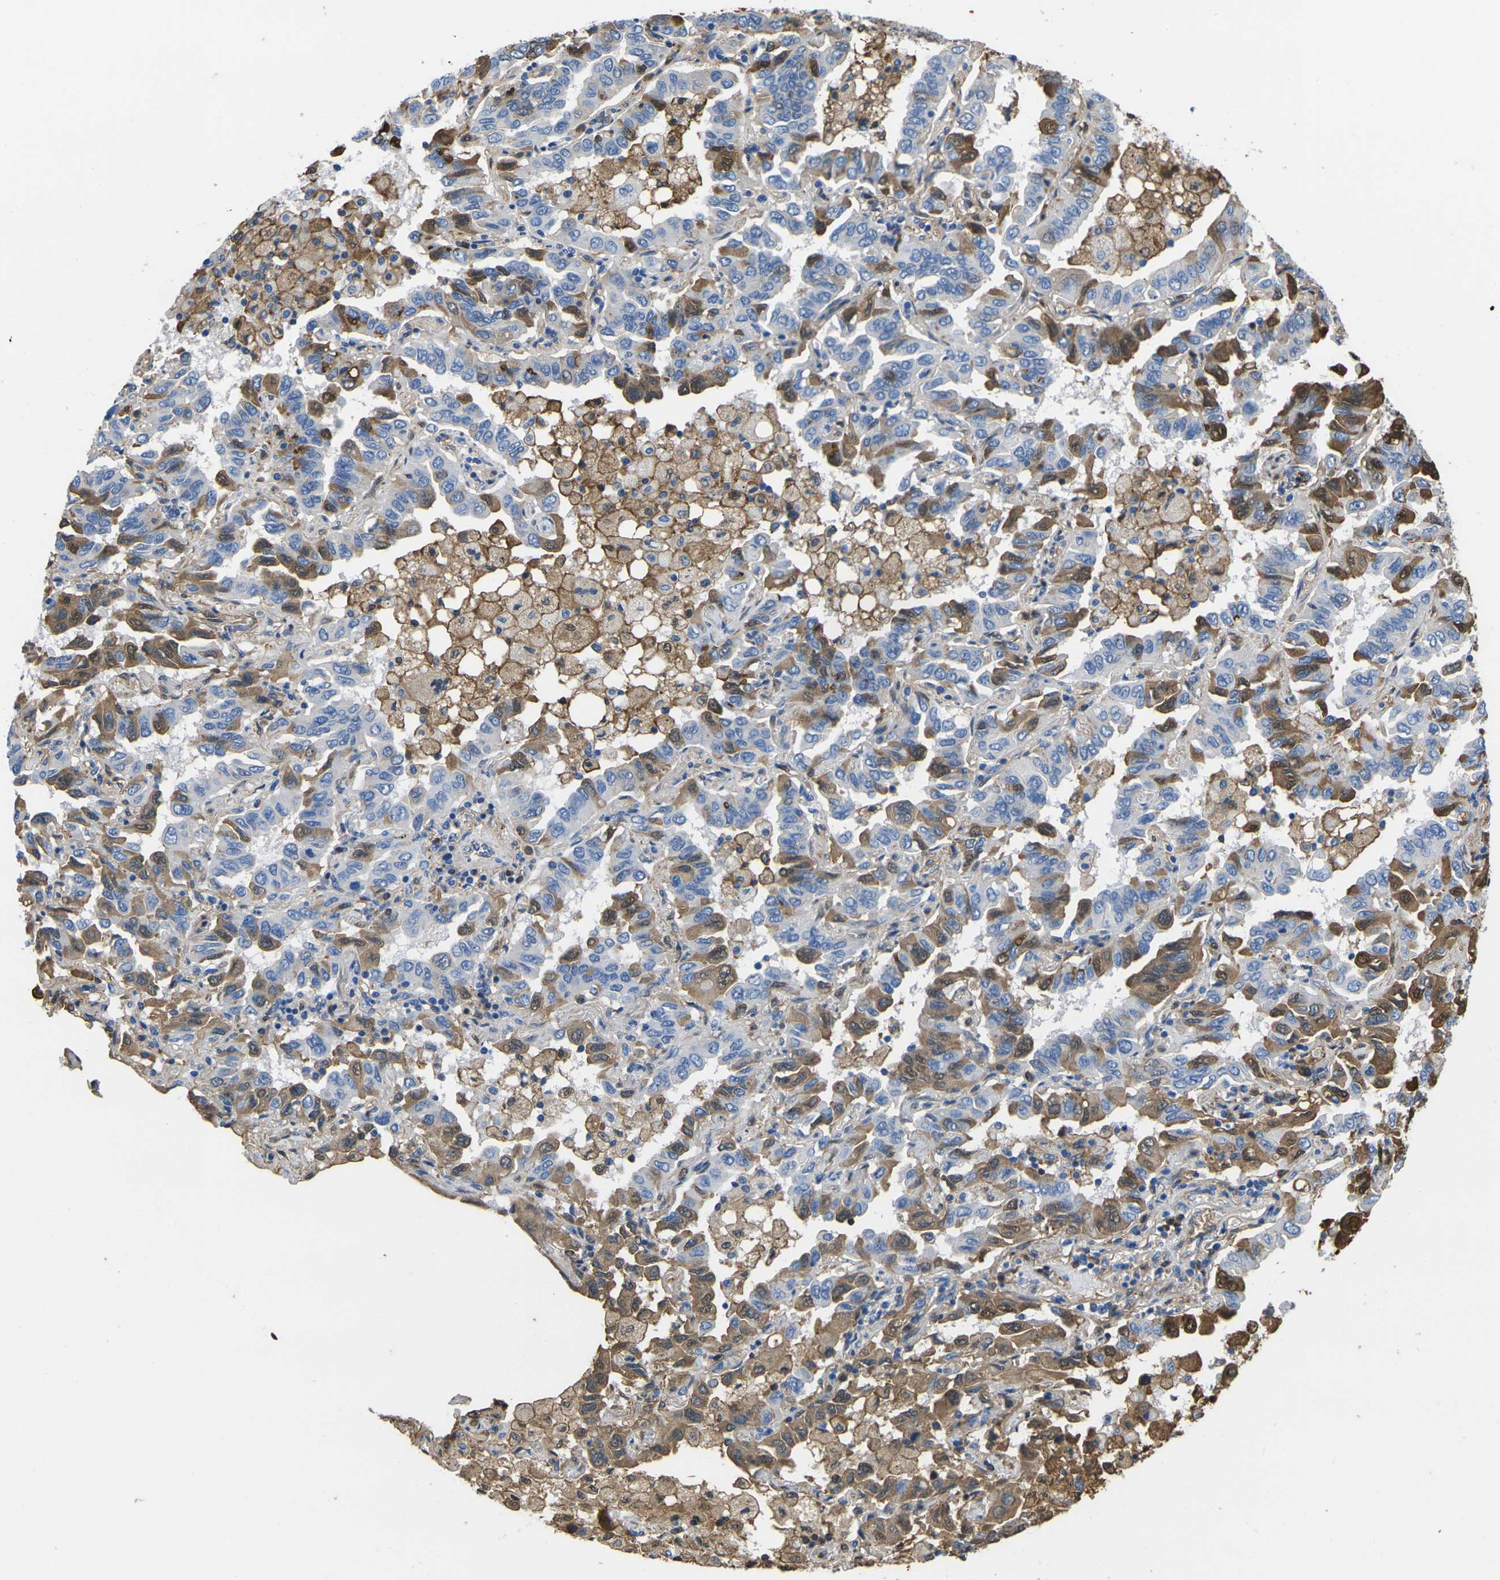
{"staining": {"intensity": "moderate", "quantity": "25%-75%", "location": "cytoplasmic/membranous,nuclear"}, "tissue": "lung cancer", "cell_type": "Tumor cells", "image_type": "cancer", "snomed": [{"axis": "morphology", "description": "Adenocarcinoma, NOS"}, {"axis": "topography", "description": "Lung"}], "caption": "This histopathology image exhibits lung cancer stained with IHC to label a protein in brown. The cytoplasmic/membranous and nuclear of tumor cells show moderate positivity for the protein. Nuclei are counter-stained blue.", "gene": "GREM2", "patient": {"sex": "male", "age": 64}}